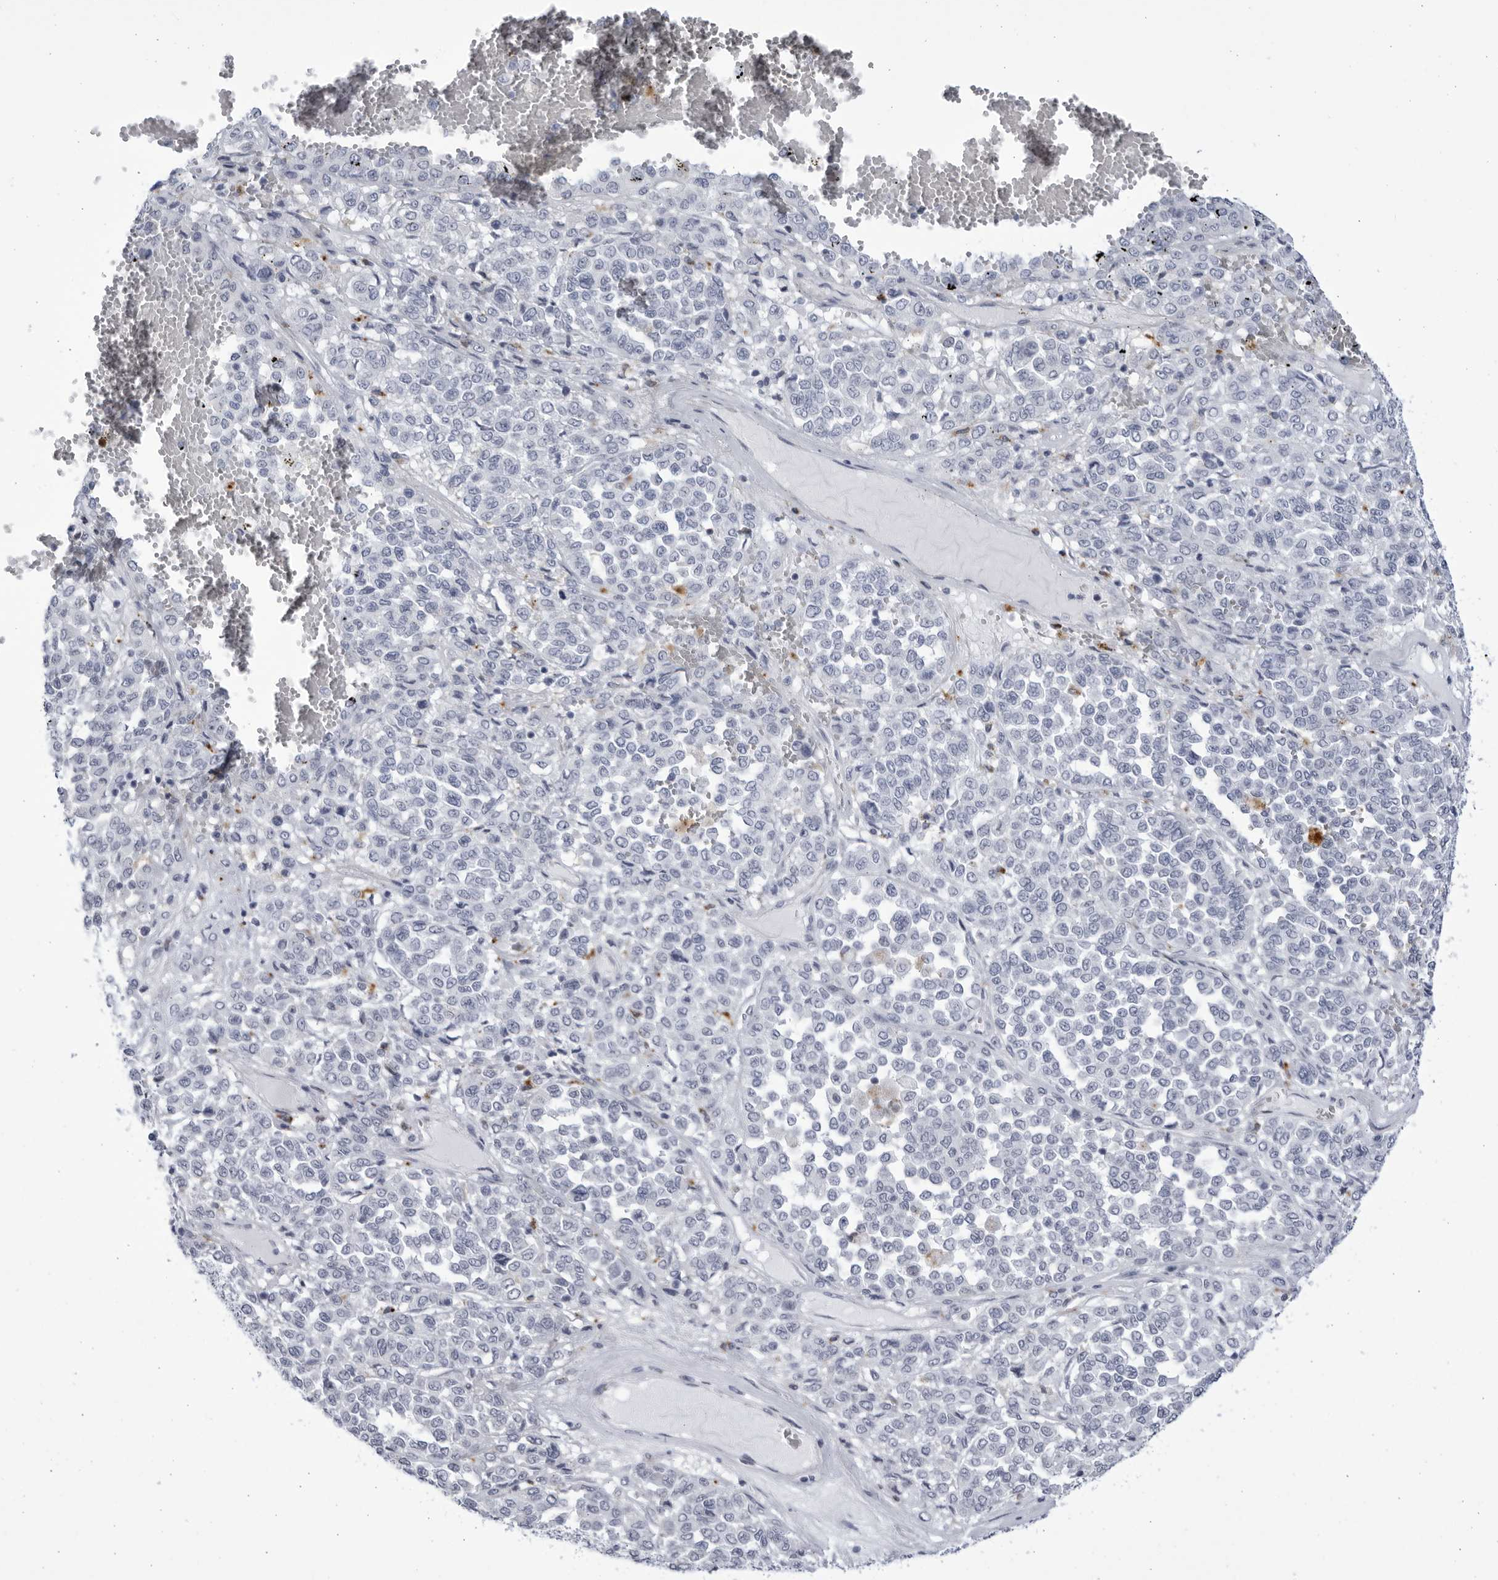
{"staining": {"intensity": "negative", "quantity": "none", "location": "none"}, "tissue": "melanoma", "cell_type": "Tumor cells", "image_type": "cancer", "snomed": [{"axis": "morphology", "description": "Malignant melanoma, Metastatic site"}, {"axis": "topography", "description": "Pancreas"}], "caption": "This is an IHC image of malignant melanoma (metastatic site). There is no staining in tumor cells.", "gene": "CCDC181", "patient": {"sex": "female", "age": 30}}